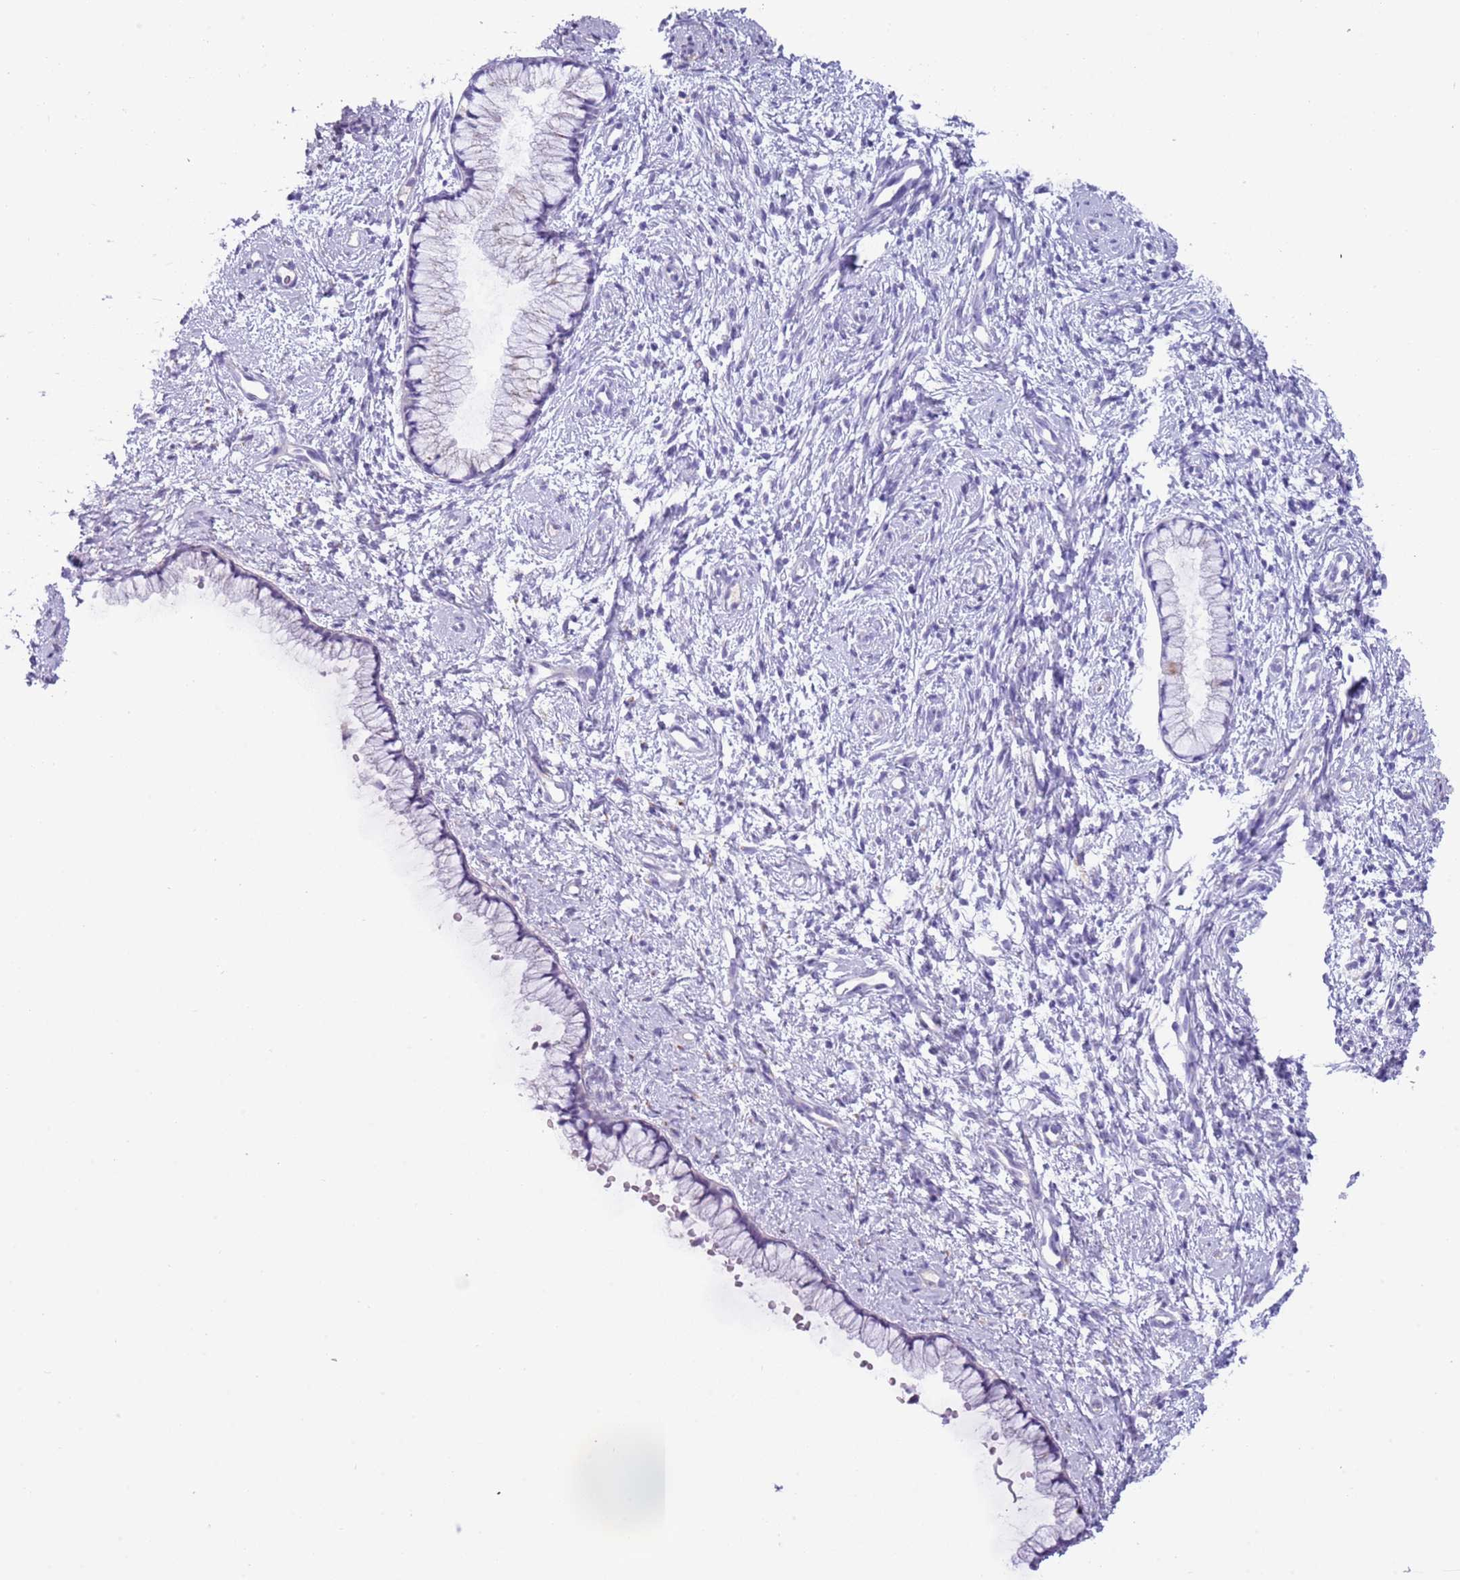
{"staining": {"intensity": "negative", "quantity": "none", "location": "none"}, "tissue": "cervix", "cell_type": "Glandular cells", "image_type": "normal", "snomed": [{"axis": "morphology", "description": "Normal tissue, NOS"}, {"axis": "topography", "description": "Cervix"}], "caption": "An IHC micrograph of normal cervix is shown. There is no staining in glandular cells of cervix.", "gene": "NBPF4", "patient": {"sex": "female", "age": 57}}